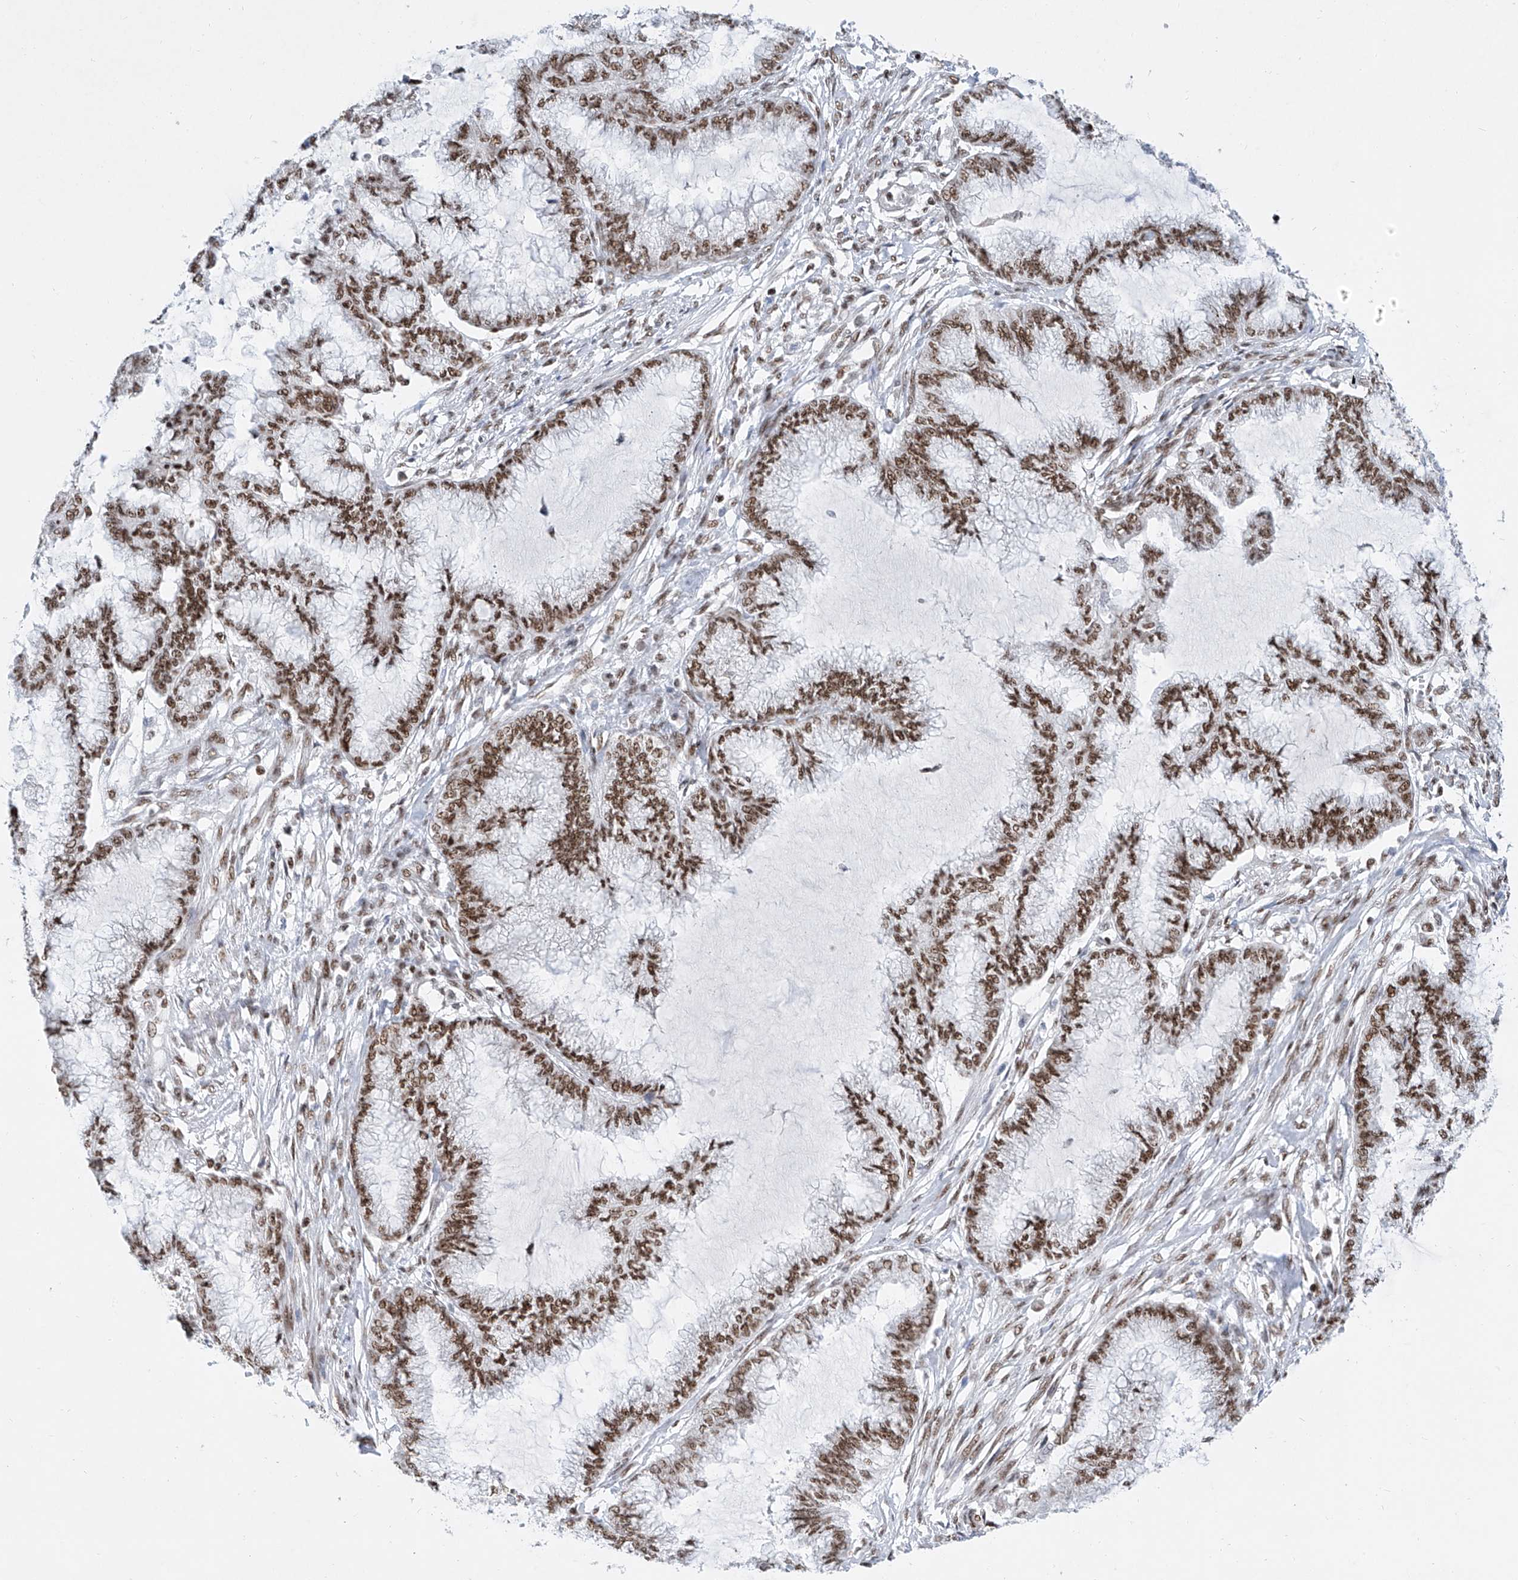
{"staining": {"intensity": "moderate", "quantity": ">75%", "location": "nuclear"}, "tissue": "endometrial cancer", "cell_type": "Tumor cells", "image_type": "cancer", "snomed": [{"axis": "morphology", "description": "Adenocarcinoma, NOS"}, {"axis": "topography", "description": "Endometrium"}], "caption": "Endometrial cancer (adenocarcinoma) was stained to show a protein in brown. There is medium levels of moderate nuclear positivity in about >75% of tumor cells.", "gene": "TAF4", "patient": {"sex": "female", "age": 86}}